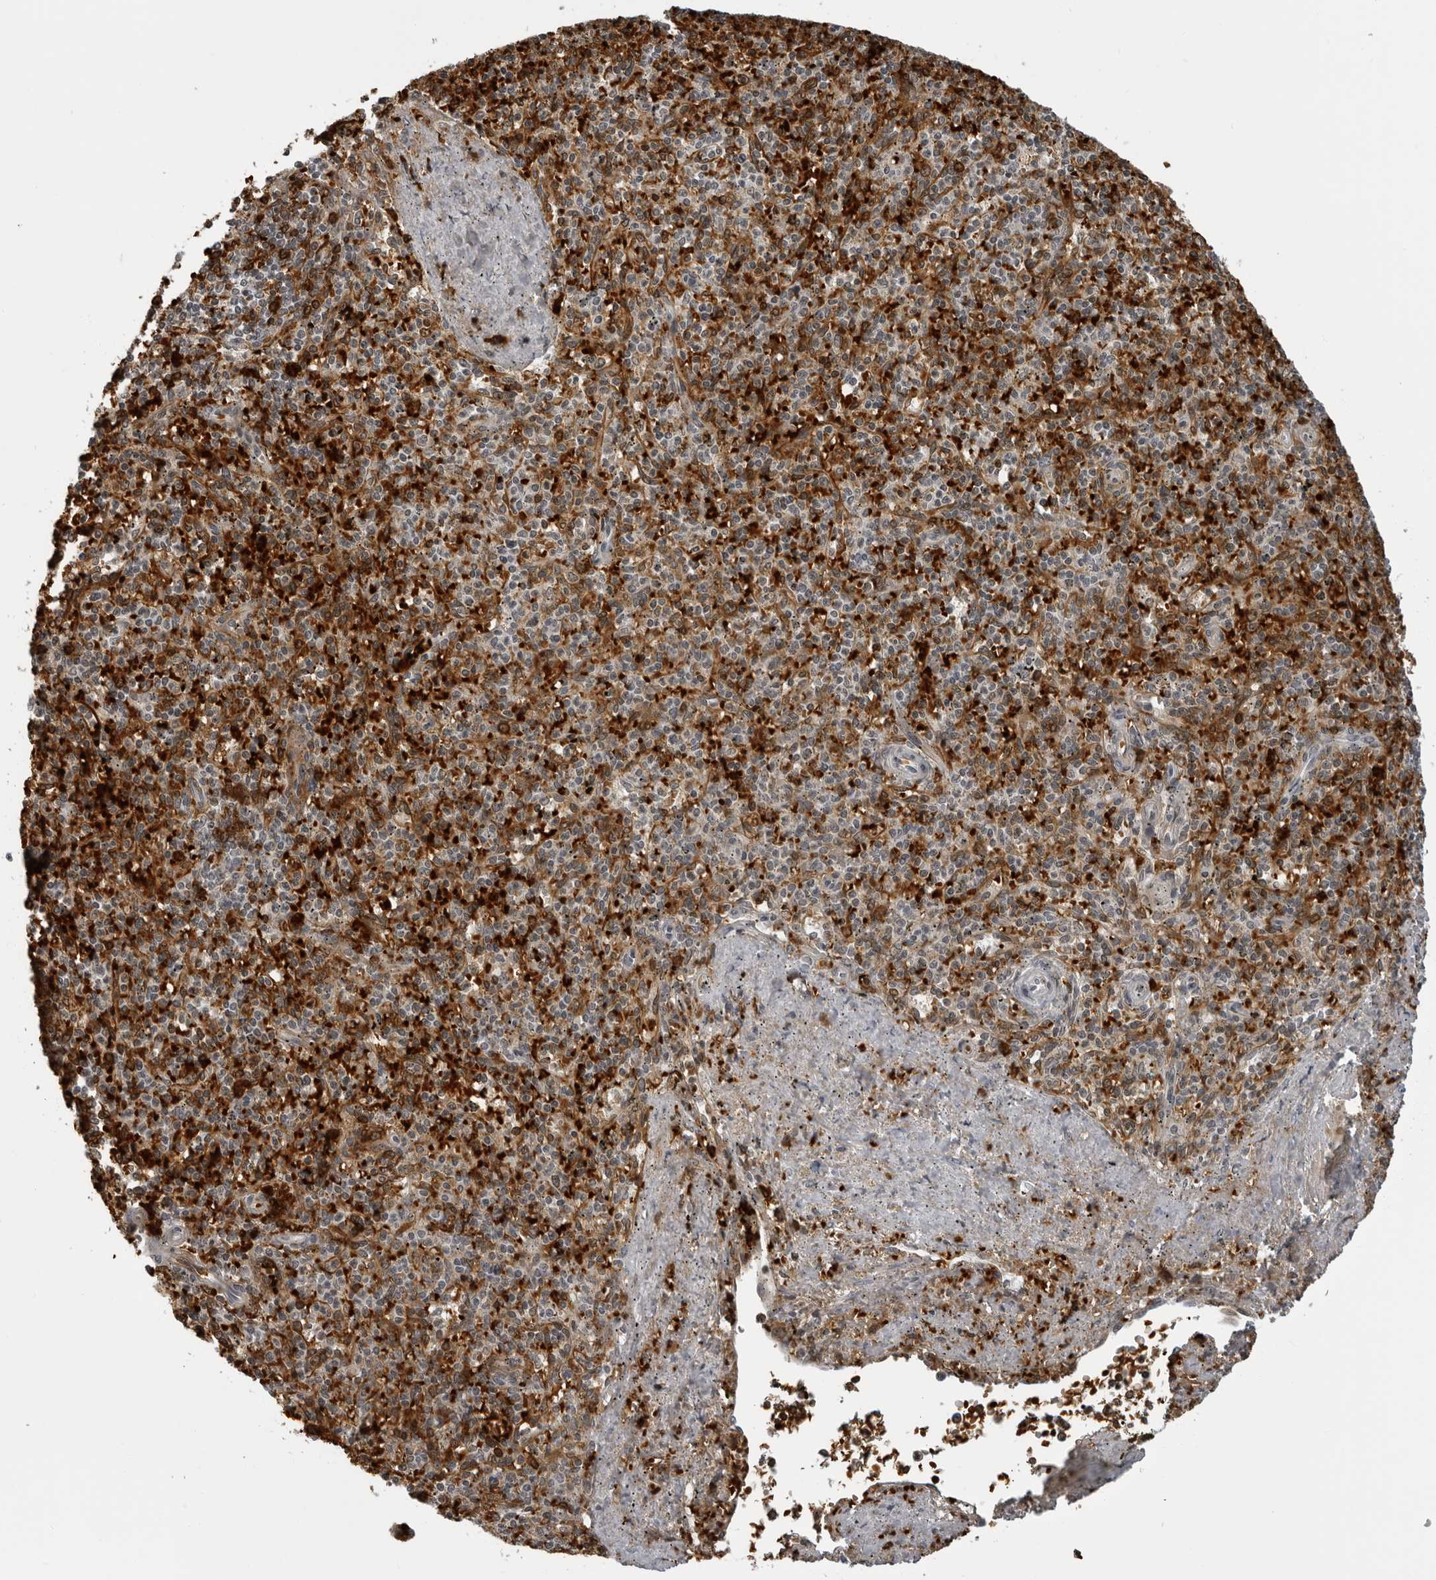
{"staining": {"intensity": "moderate", "quantity": "25%-75%", "location": "cytoplasmic/membranous"}, "tissue": "spleen", "cell_type": "Cells in red pulp", "image_type": "normal", "snomed": [{"axis": "morphology", "description": "Normal tissue, NOS"}, {"axis": "topography", "description": "Spleen"}], "caption": "Human spleen stained with a brown dye shows moderate cytoplasmic/membranous positive expression in approximately 25%-75% of cells in red pulp.", "gene": "THOP1", "patient": {"sex": "male", "age": 72}}